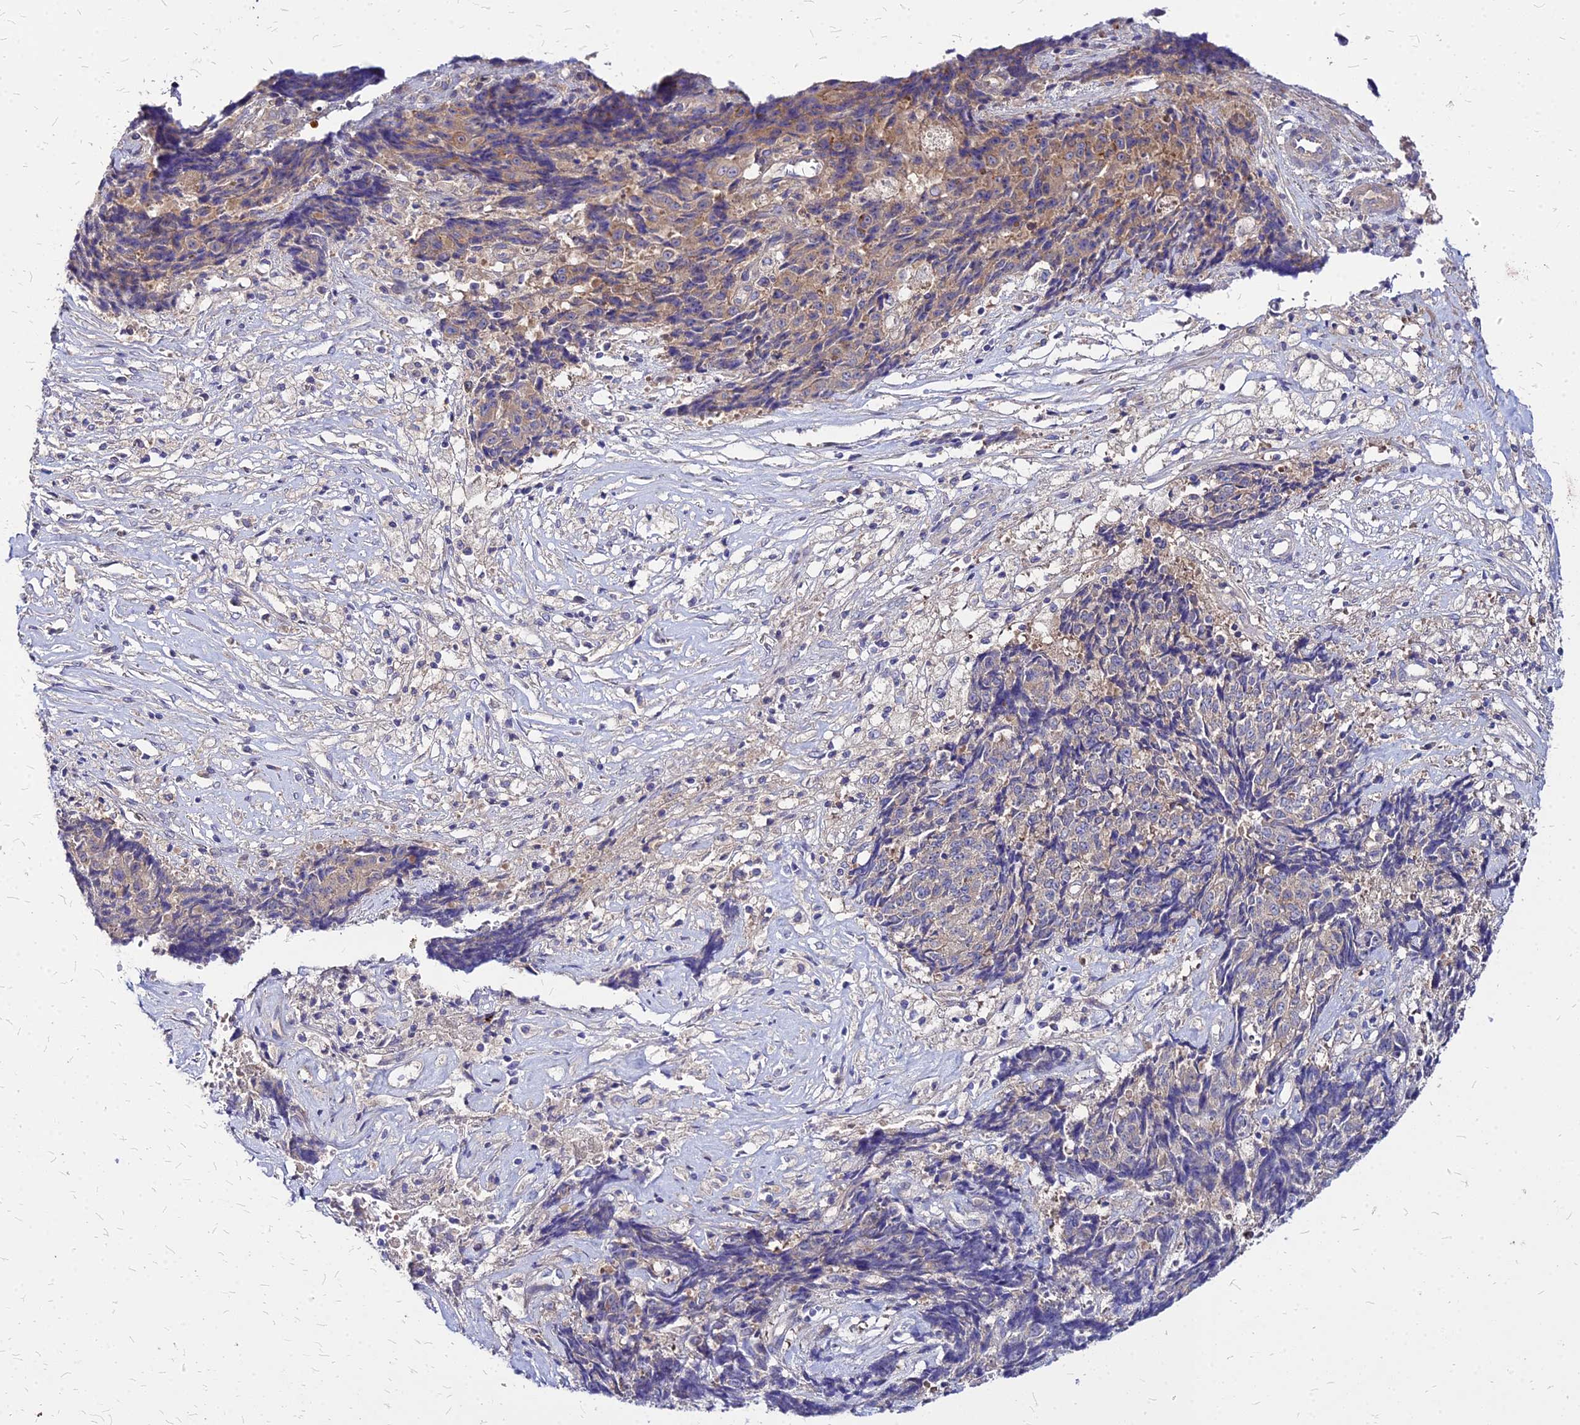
{"staining": {"intensity": "weak", "quantity": "<25%", "location": "cytoplasmic/membranous"}, "tissue": "ovarian cancer", "cell_type": "Tumor cells", "image_type": "cancer", "snomed": [{"axis": "morphology", "description": "Carcinoma, endometroid"}, {"axis": "topography", "description": "Ovary"}], "caption": "DAB (3,3'-diaminobenzidine) immunohistochemical staining of human ovarian cancer (endometroid carcinoma) demonstrates no significant expression in tumor cells. (DAB immunohistochemistry (IHC), high magnification).", "gene": "COMMD10", "patient": {"sex": "female", "age": 42}}